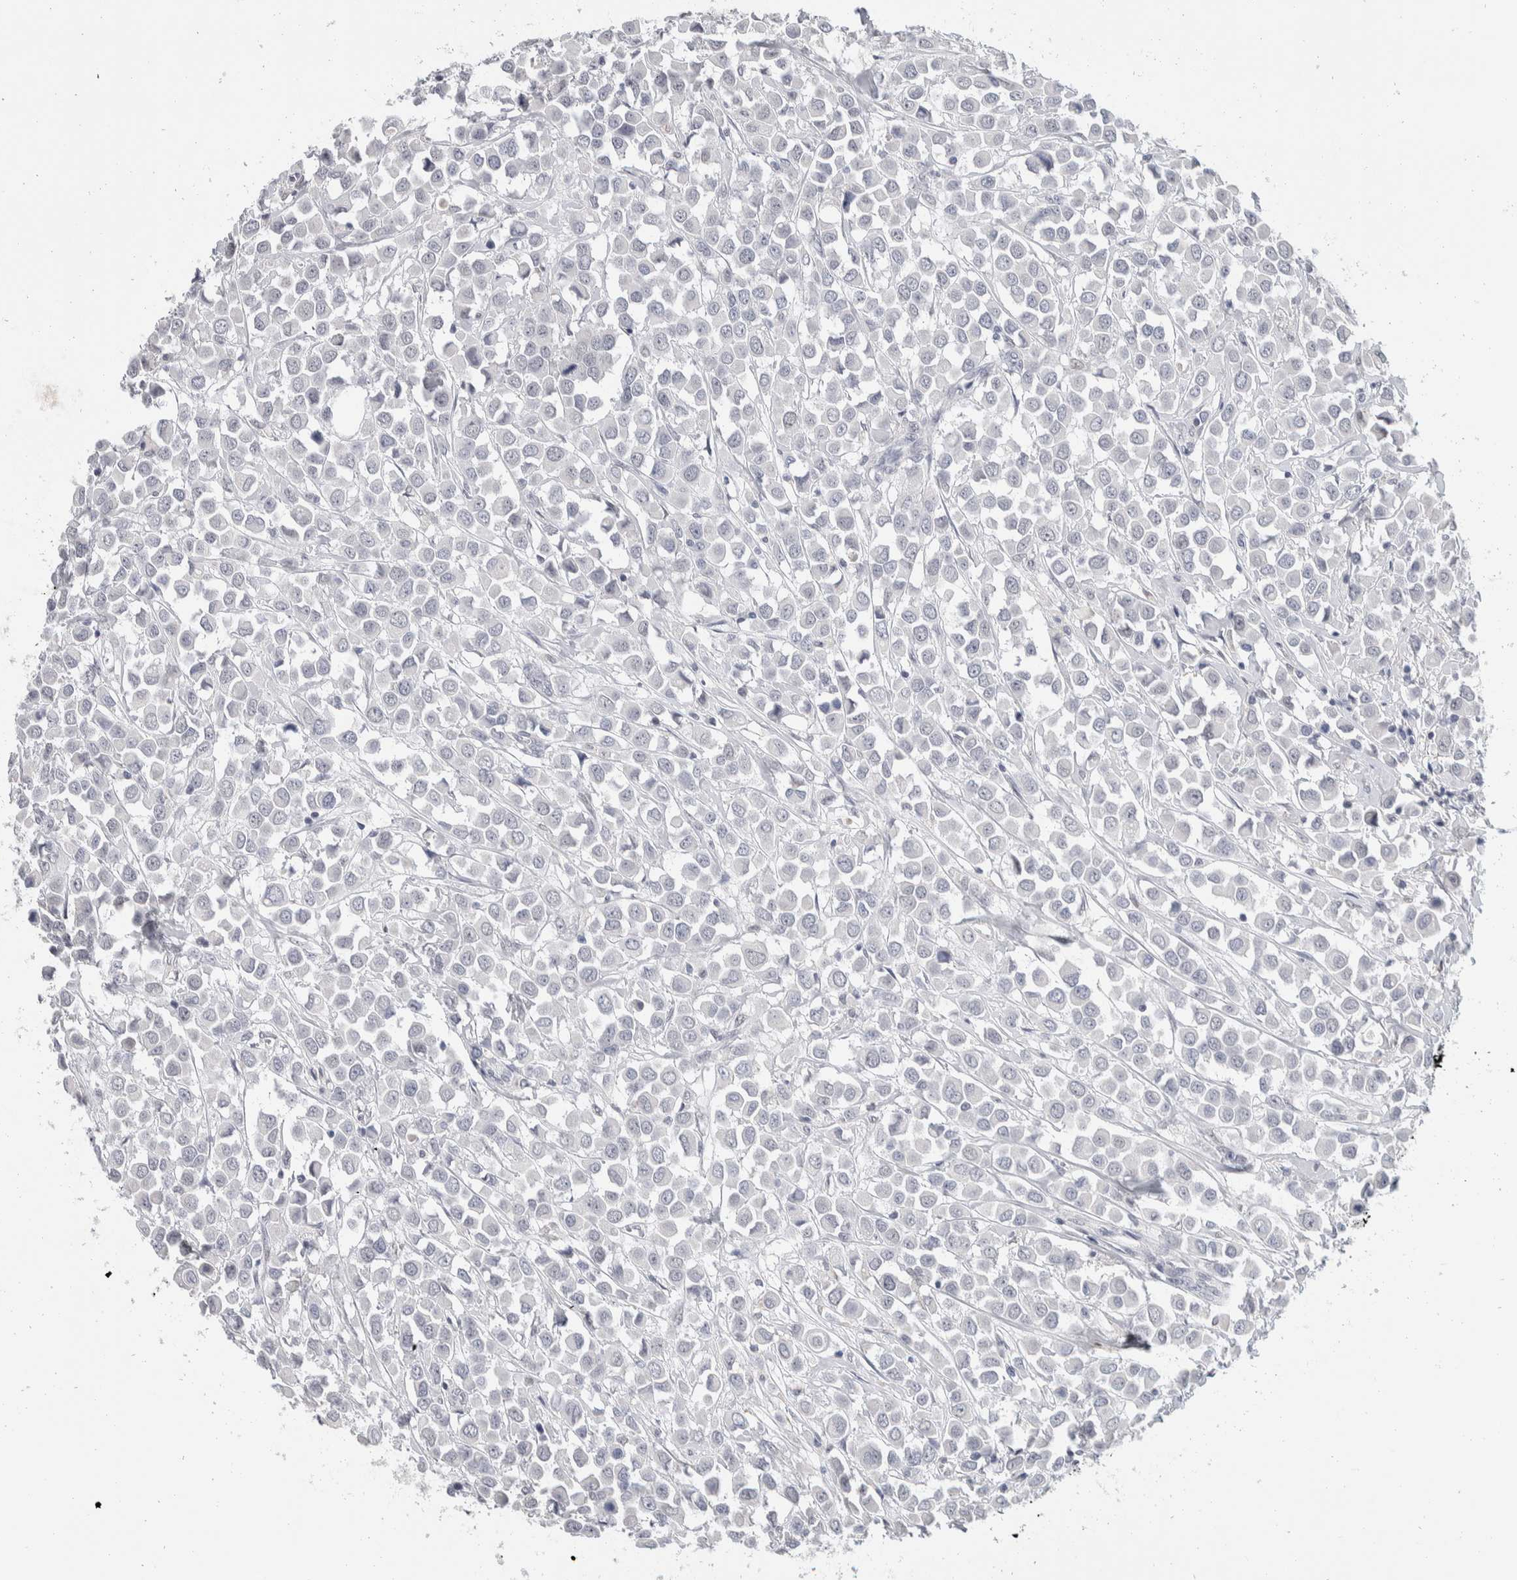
{"staining": {"intensity": "negative", "quantity": "none", "location": "none"}, "tissue": "breast cancer", "cell_type": "Tumor cells", "image_type": "cancer", "snomed": [{"axis": "morphology", "description": "Duct carcinoma"}, {"axis": "topography", "description": "Breast"}], "caption": "The histopathology image demonstrates no significant staining in tumor cells of breast cancer (infiltrating ductal carcinoma). (DAB (3,3'-diaminobenzidine) IHC, high magnification).", "gene": "CATSPERD", "patient": {"sex": "female", "age": 61}}